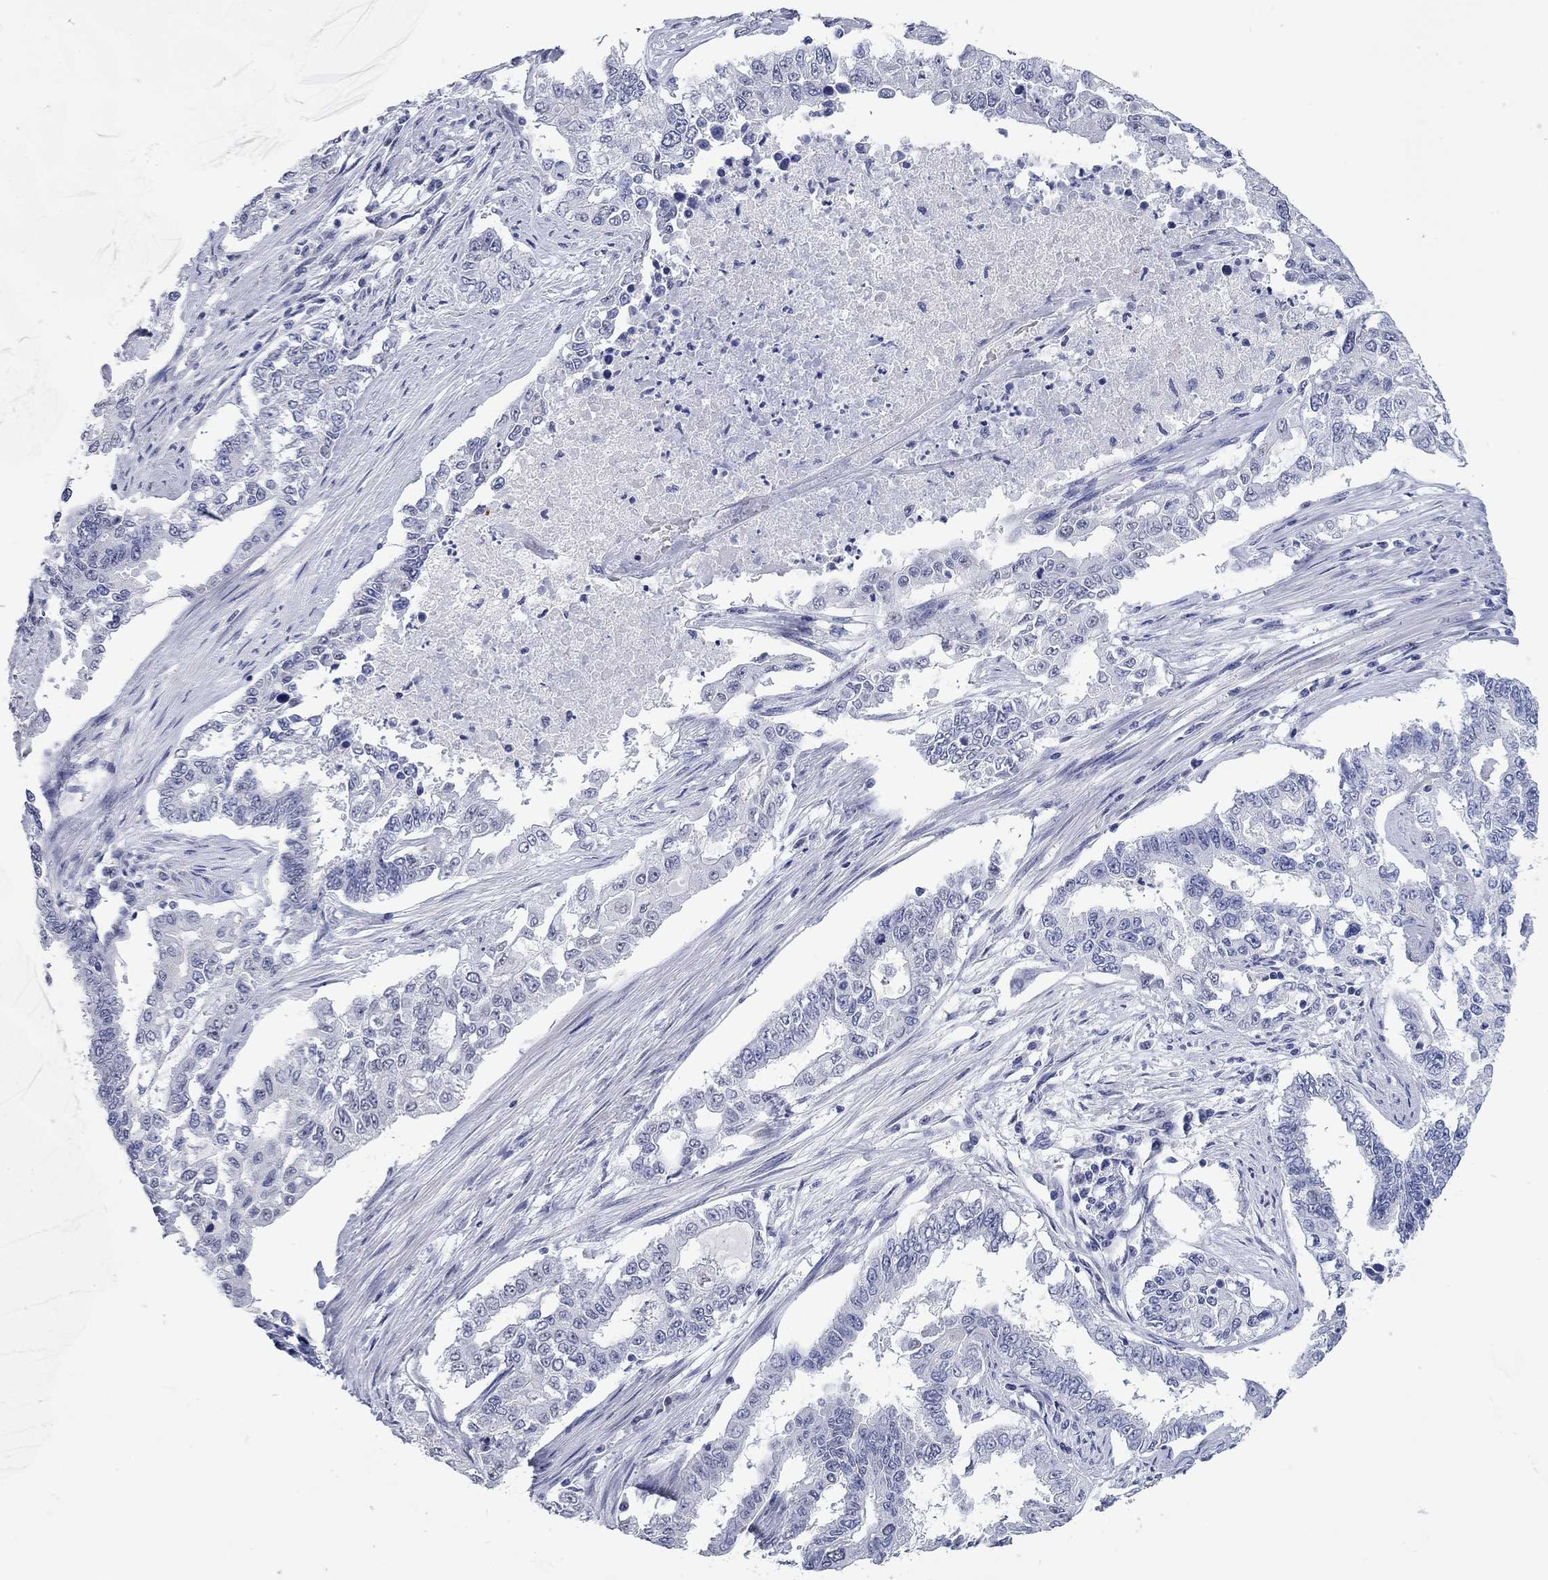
{"staining": {"intensity": "negative", "quantity": "none", "location": "none"}, "tissue": "endometrial cancer", "cell_type": "Tumor cells", "image_type": "cancer", "snomed": [{"axis": "morphology", "description": "Adenocarcinoma, NOS"}, {"axis": "topography", "description": "Uterus"}], "caption": "Adenocarcinoma (endometrial) stained for a protein using IHC exhibits no positivity tumor cells.", "gene": "WASF3", "patient": {"sex": "female", "age": 59}}